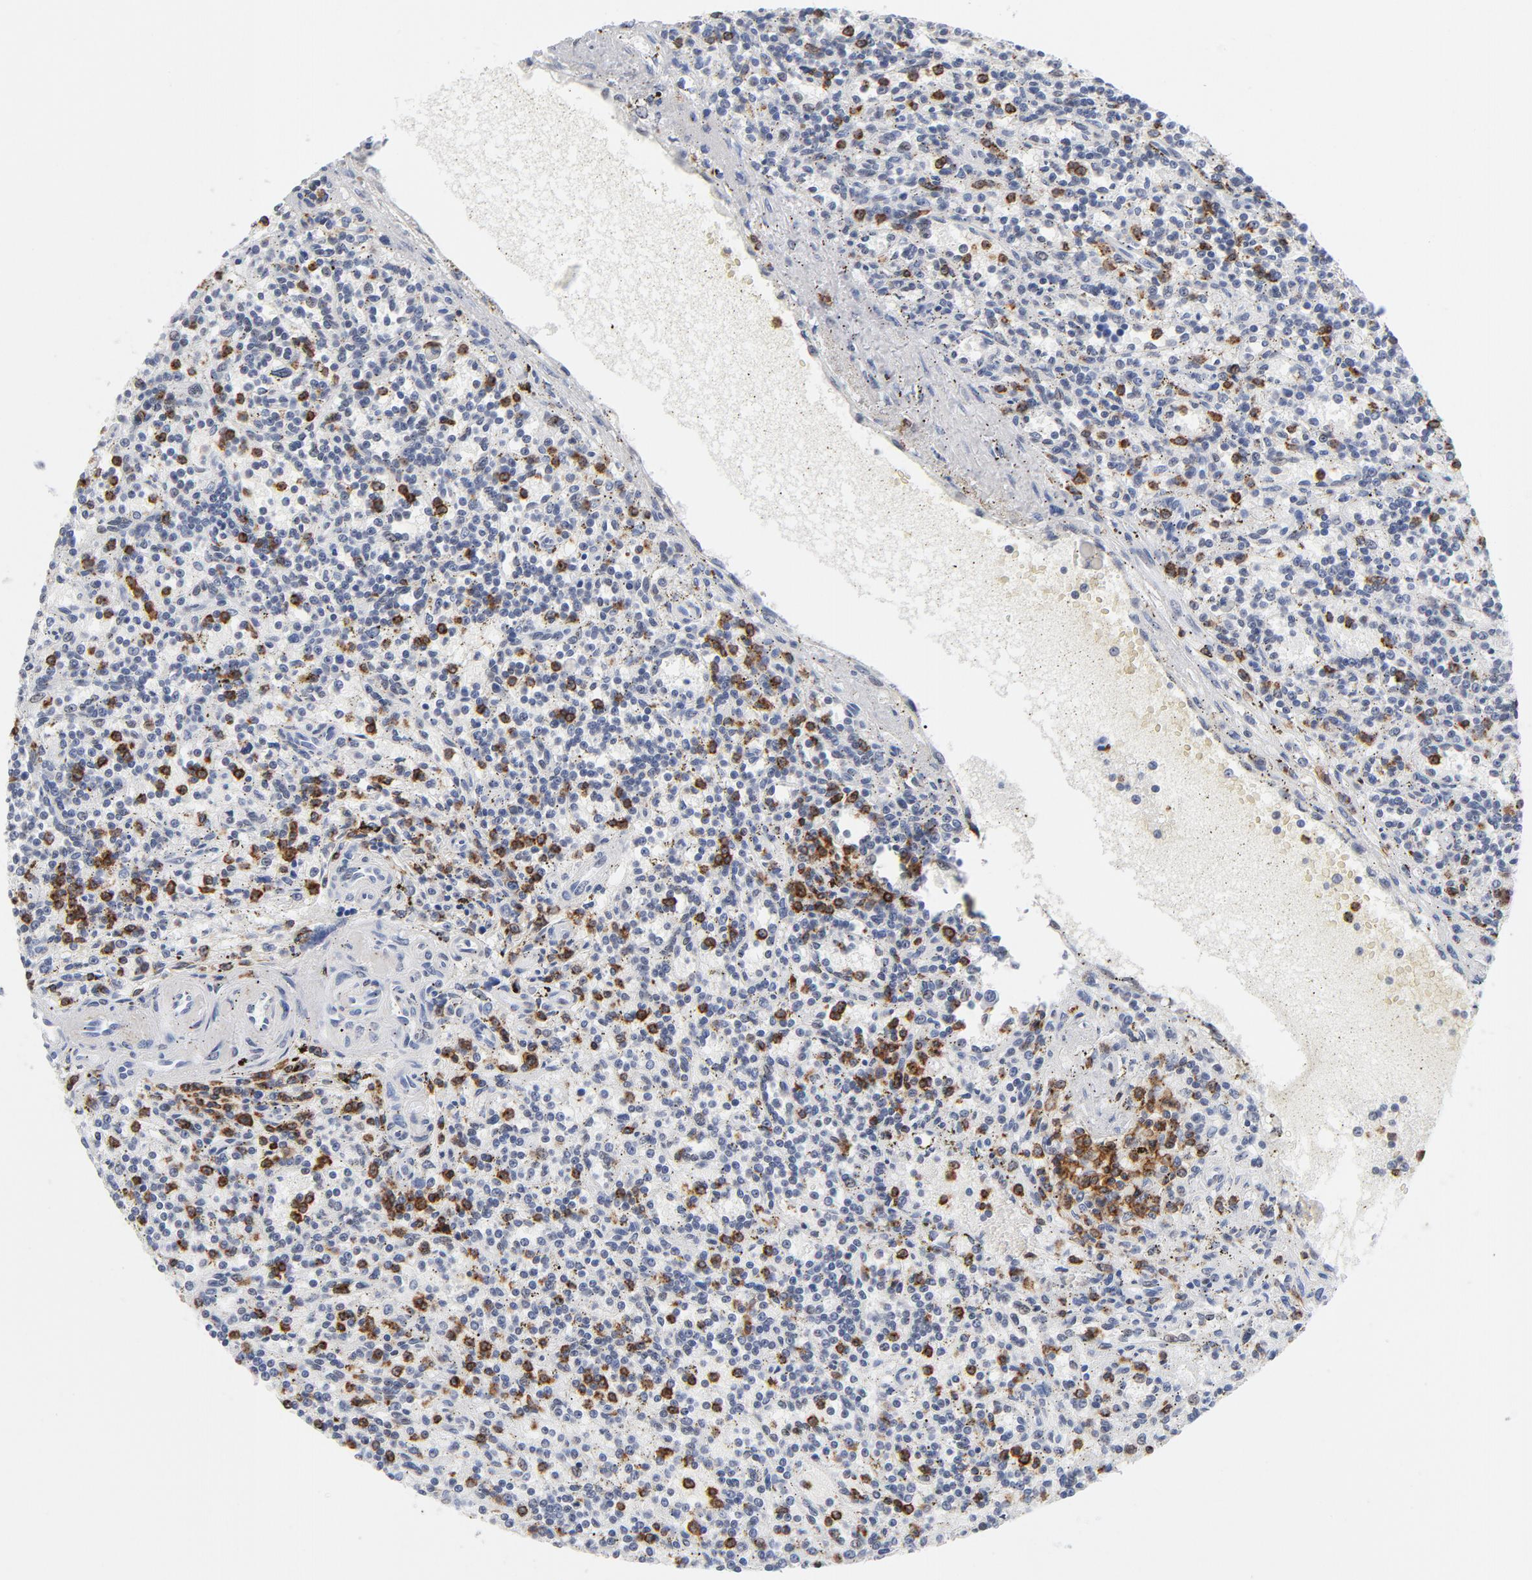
{"staining": {"intensity": "negative", "quantity": "none", "location": "none"}, "tissue": "lymphoma", "cell_type": "Tumor cells", "image_type": "cancer", "snomed": [{"axis": "morphology", "description": "Malignant lymphoma, non-Hodgkin's type, Low grade"}, {"axis": "topography", "description": "Spleen"}], "caption": "Tumor cells are negative for protein expression in human lymphoma. (Brightfield microscopy of DAB (3,3'-diaminobenzidine) immunohistochemistry (IHC) at high magnification).", "gene": "CD2", "patient": {"sex": "male", "age": 73}}